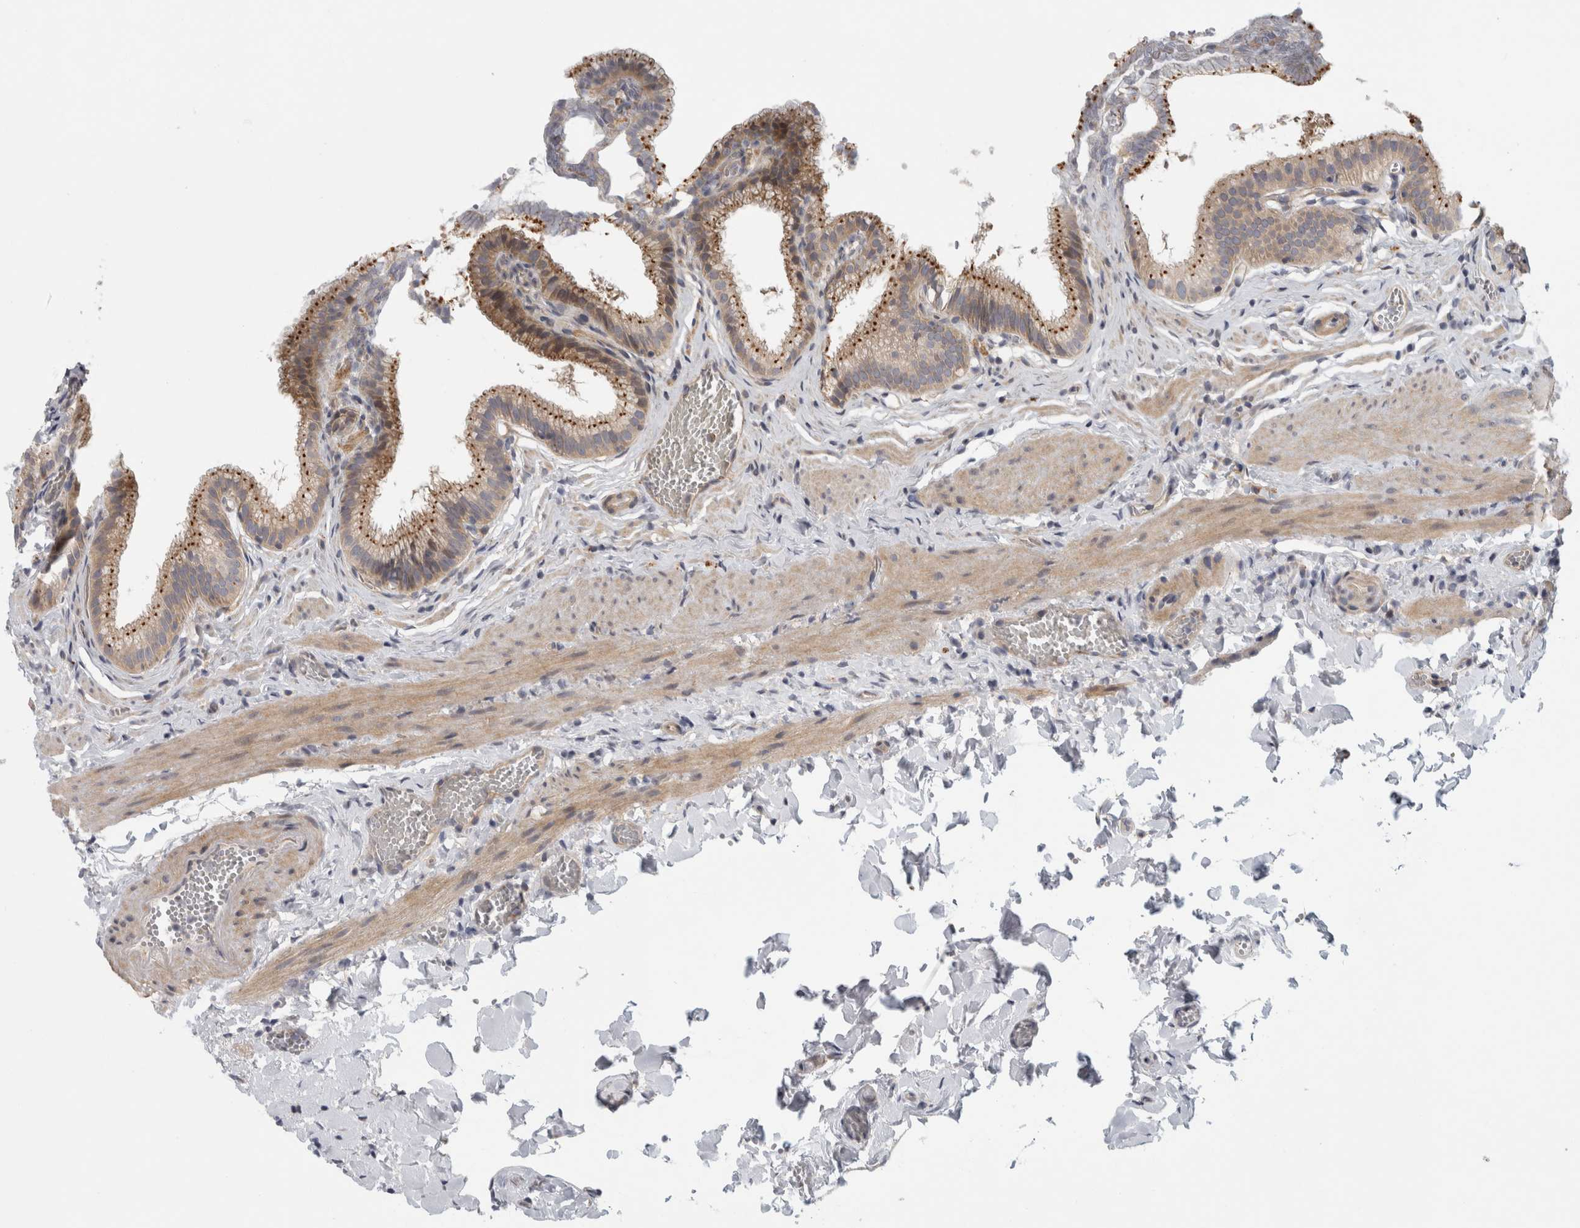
{"staining": {"intensity": "moderate", "quantity": ">75%", "location": "cytoplasmic/membranous"}, "tissue": "gallbladder", "cell_type": "Glandular cells", "image_type": "normal", "snomed": [{"axis": "morphology", "description": "Normal tissue, NOS"}, {"axis": "topography", "description": "Gallbladder"}], "caption": "IHC micrograph of benign gallbladder: gallbladder stained using immunohistochemistry (IHC) shows medium levels of moderate protein expression localized specifically in the cytoplasmic/membranous of glandular cells, appearing as a cytoplasmic/membranous brown color.", "gene": "ZNF804B", "patient": {"sex": "male", "age": 38}}